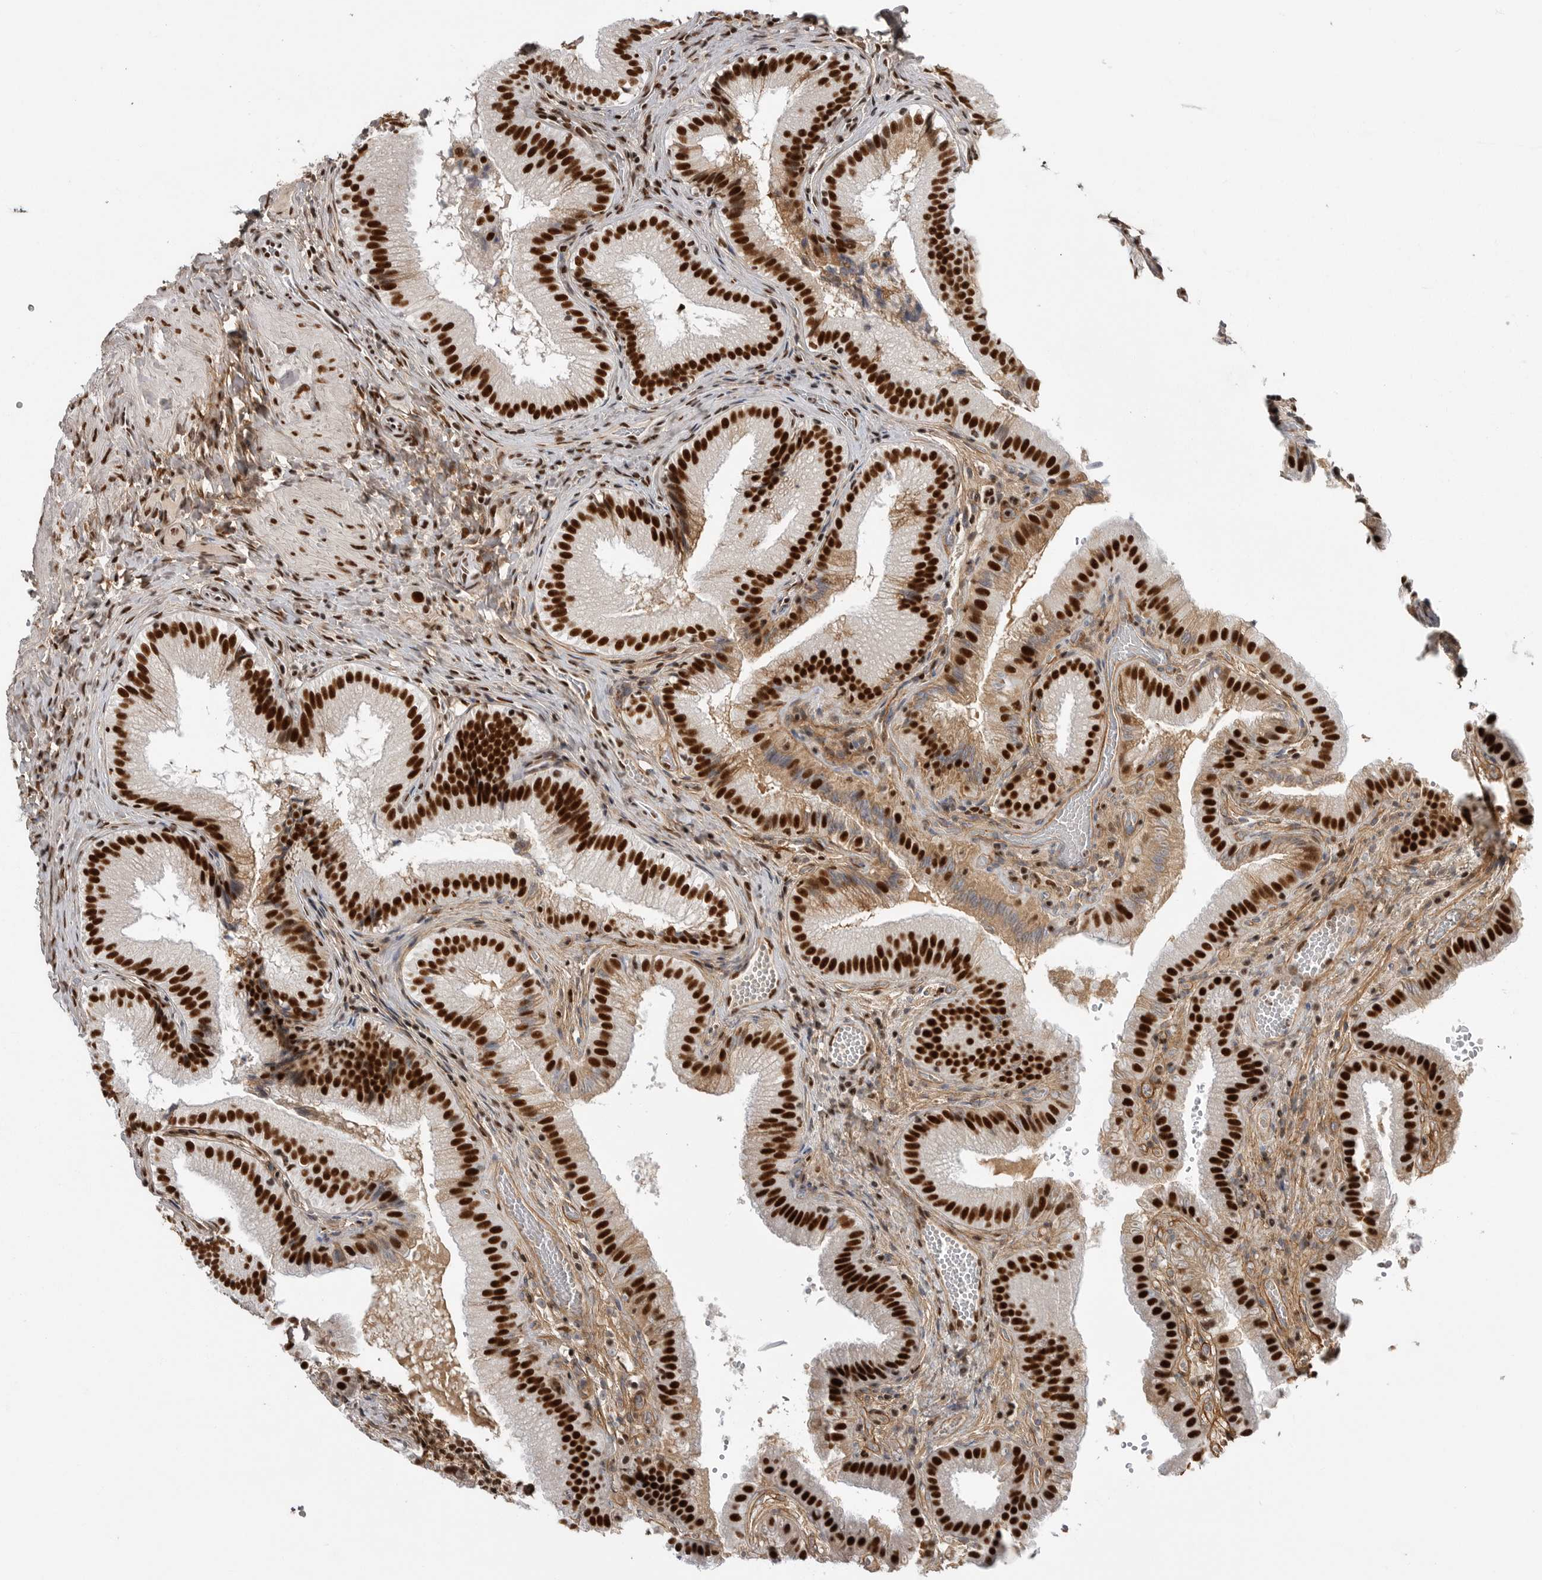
{"staining": {"intensity": "strong", "quantity": ">75%", "location": "nuclear"}, "tissue": "gallbladder", "cell_type": "Glandular cells", "image_type": "normal", "snomed": [{"axis": "morphology", "description": "Normal tissue, NOS"}, {"axis": "topography", "description": "Gallbladder"}], "caption": "A high-resolution micrograph shows IHC staining of normal gallbladder, which shows strong nuclear staining in approximately >75% of glandular cells. (DAB (3,3'-diaminobenzidine) = brown stain, brightfield microscopy at high magnification).", "gene": "PPP1R8", "patient": {"sex": "female", "age": 30}}